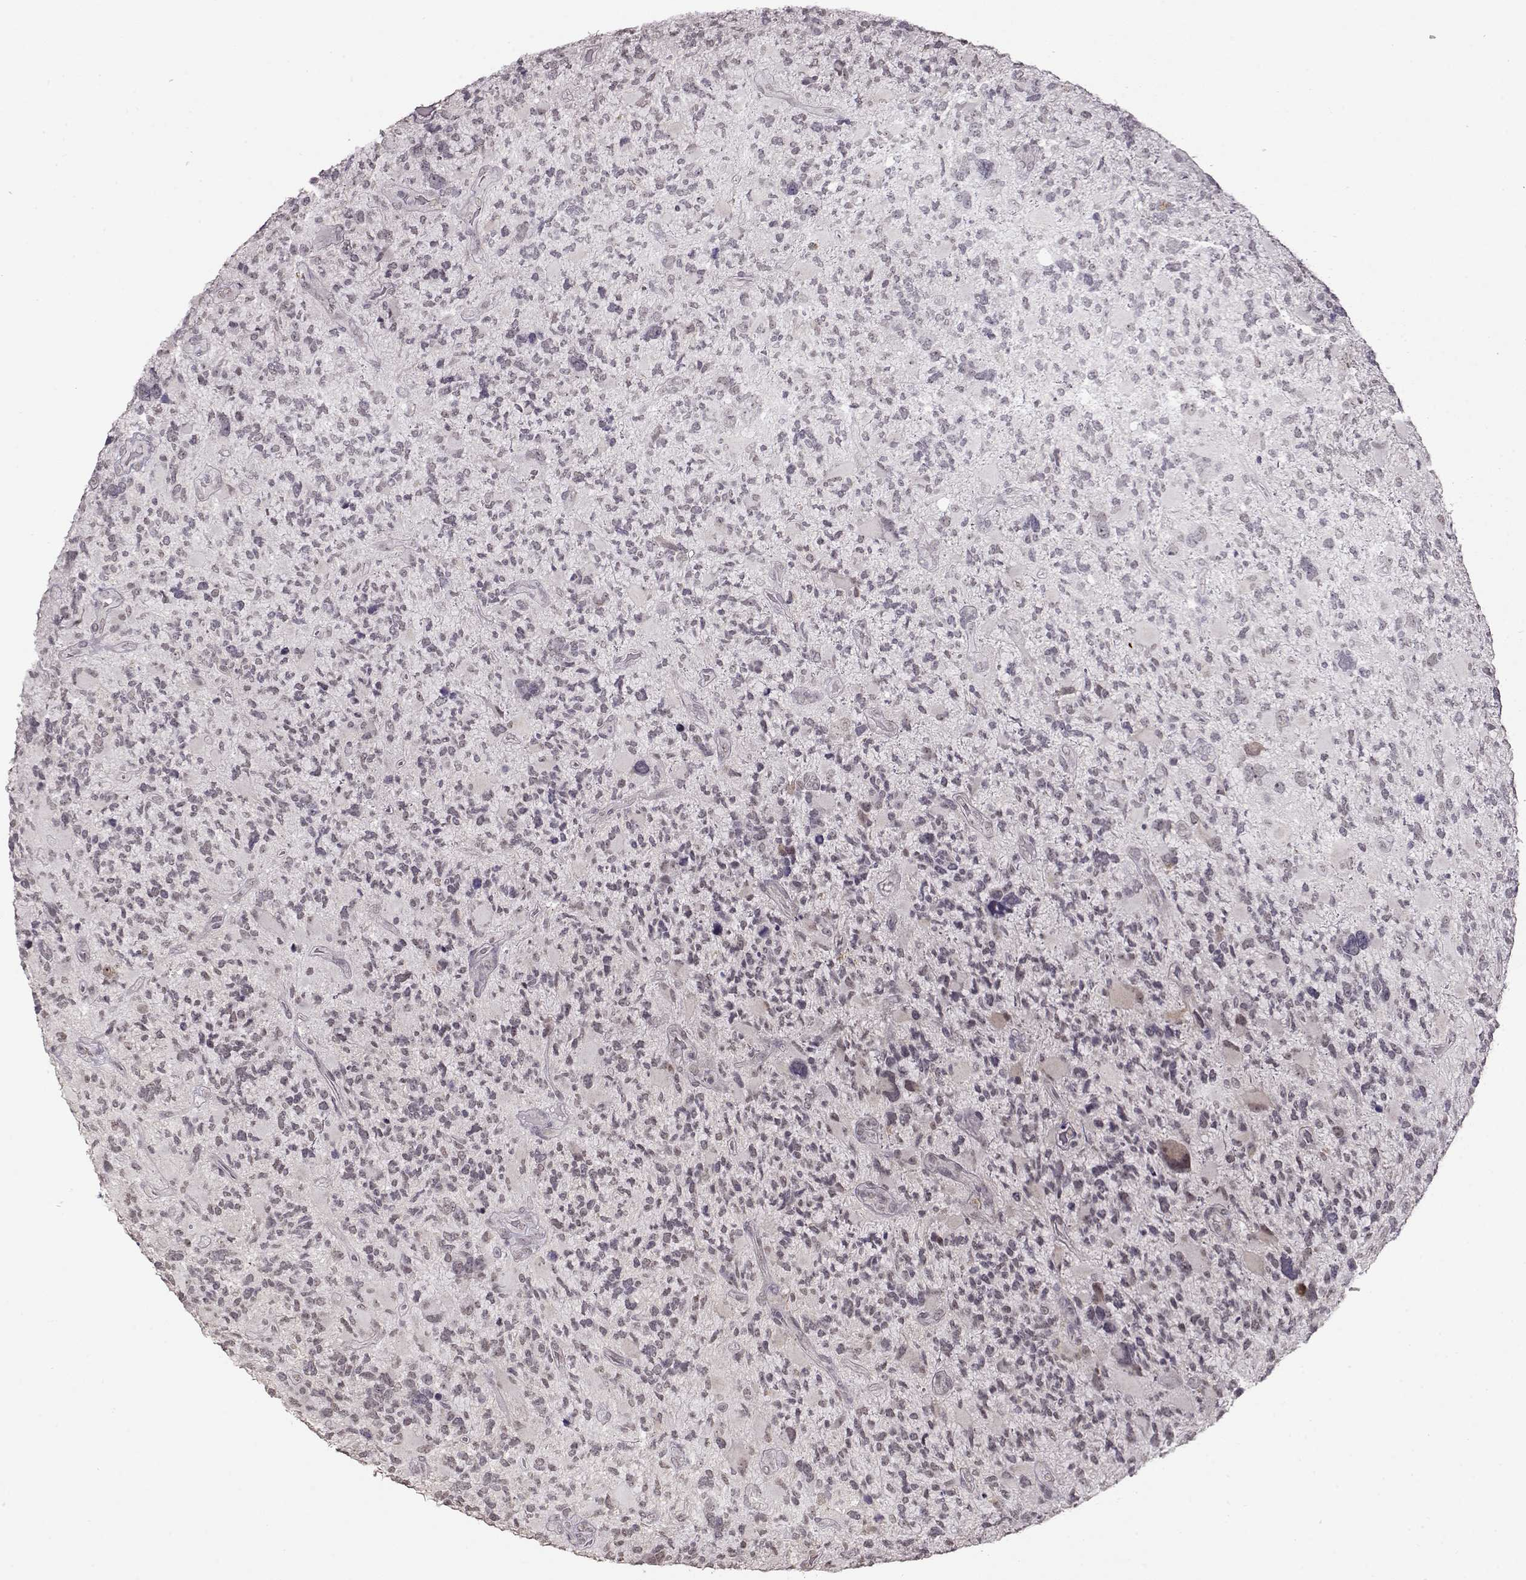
{"staining": {"intensity": "negative", "quantity": "none", "location": "none"}, "tissue": "glioma", "cell_type": "Tumor cells", "image_type": "cancer", "snomed": [{"axis": "morphology", "description": "Glioma, malignant, High grade"}, {"axis": "topography", "description": "Brain"}], "caption": "Immunohistochemistry (IHC) image of neoplastic tissue: human glioma stained with DAB demonstrates no significant protein staining in tumor cells.", "gene": "PCP4", "patient": {"sex": "female", "age": 71}}